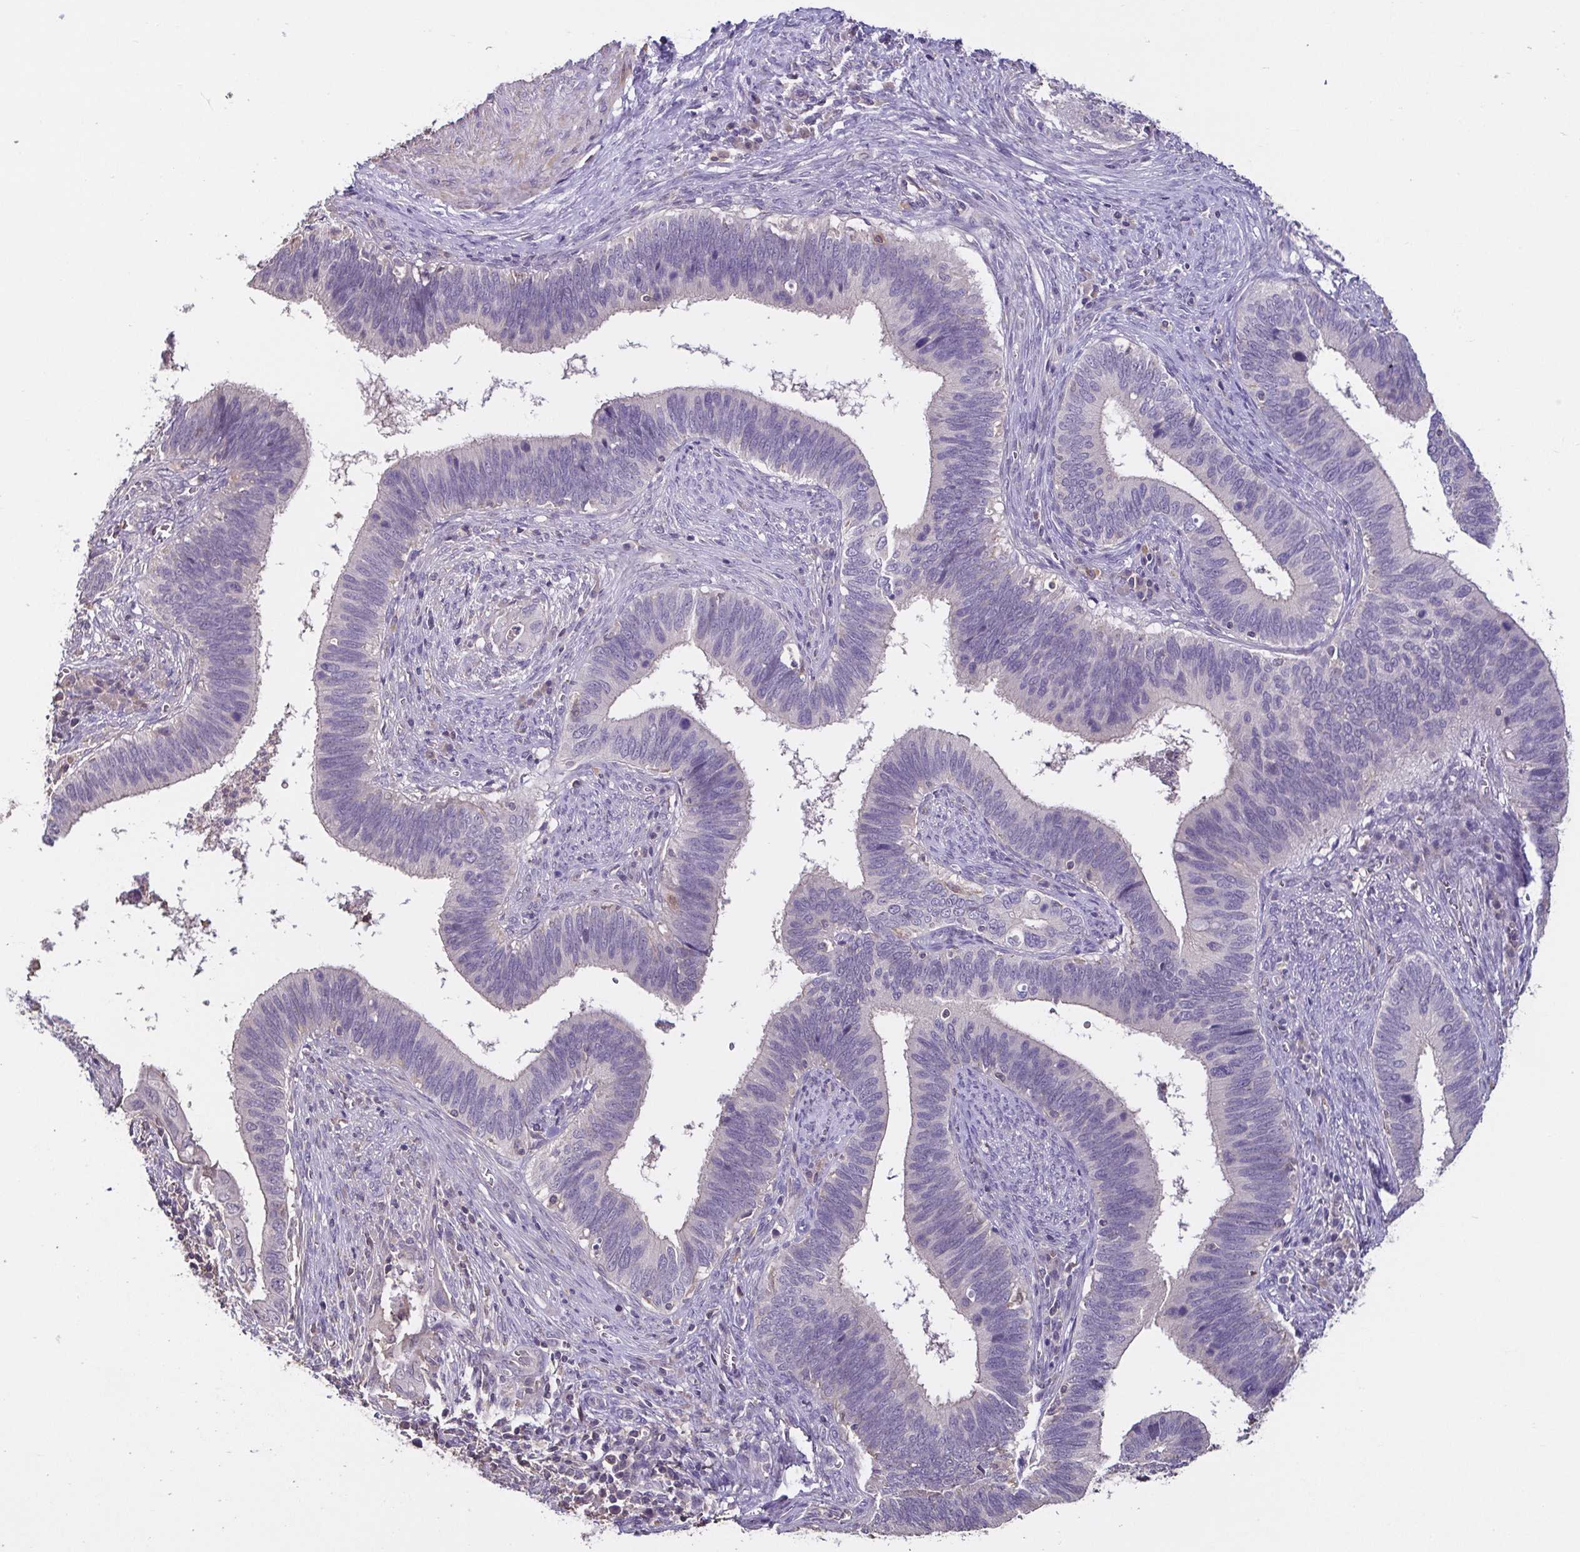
{"staining": {"intensity": "negative", "quantity": "none", "location": "none"}, "tissue": "cervical cancer", "cell_type": "Tumor cells", "image_type": "cancer", "snomed": [{"axis": "morphology", "description": "Adenocarcinoma, NOS"}, {"axis": "topography", "description": "Cervix"}], "caption": "Immunohistochemistry of cervical cancer demonstrates no positivity in tumor cells.", "gene": "ACTRT2", "patient": {"sex": "female", "age": 42}}